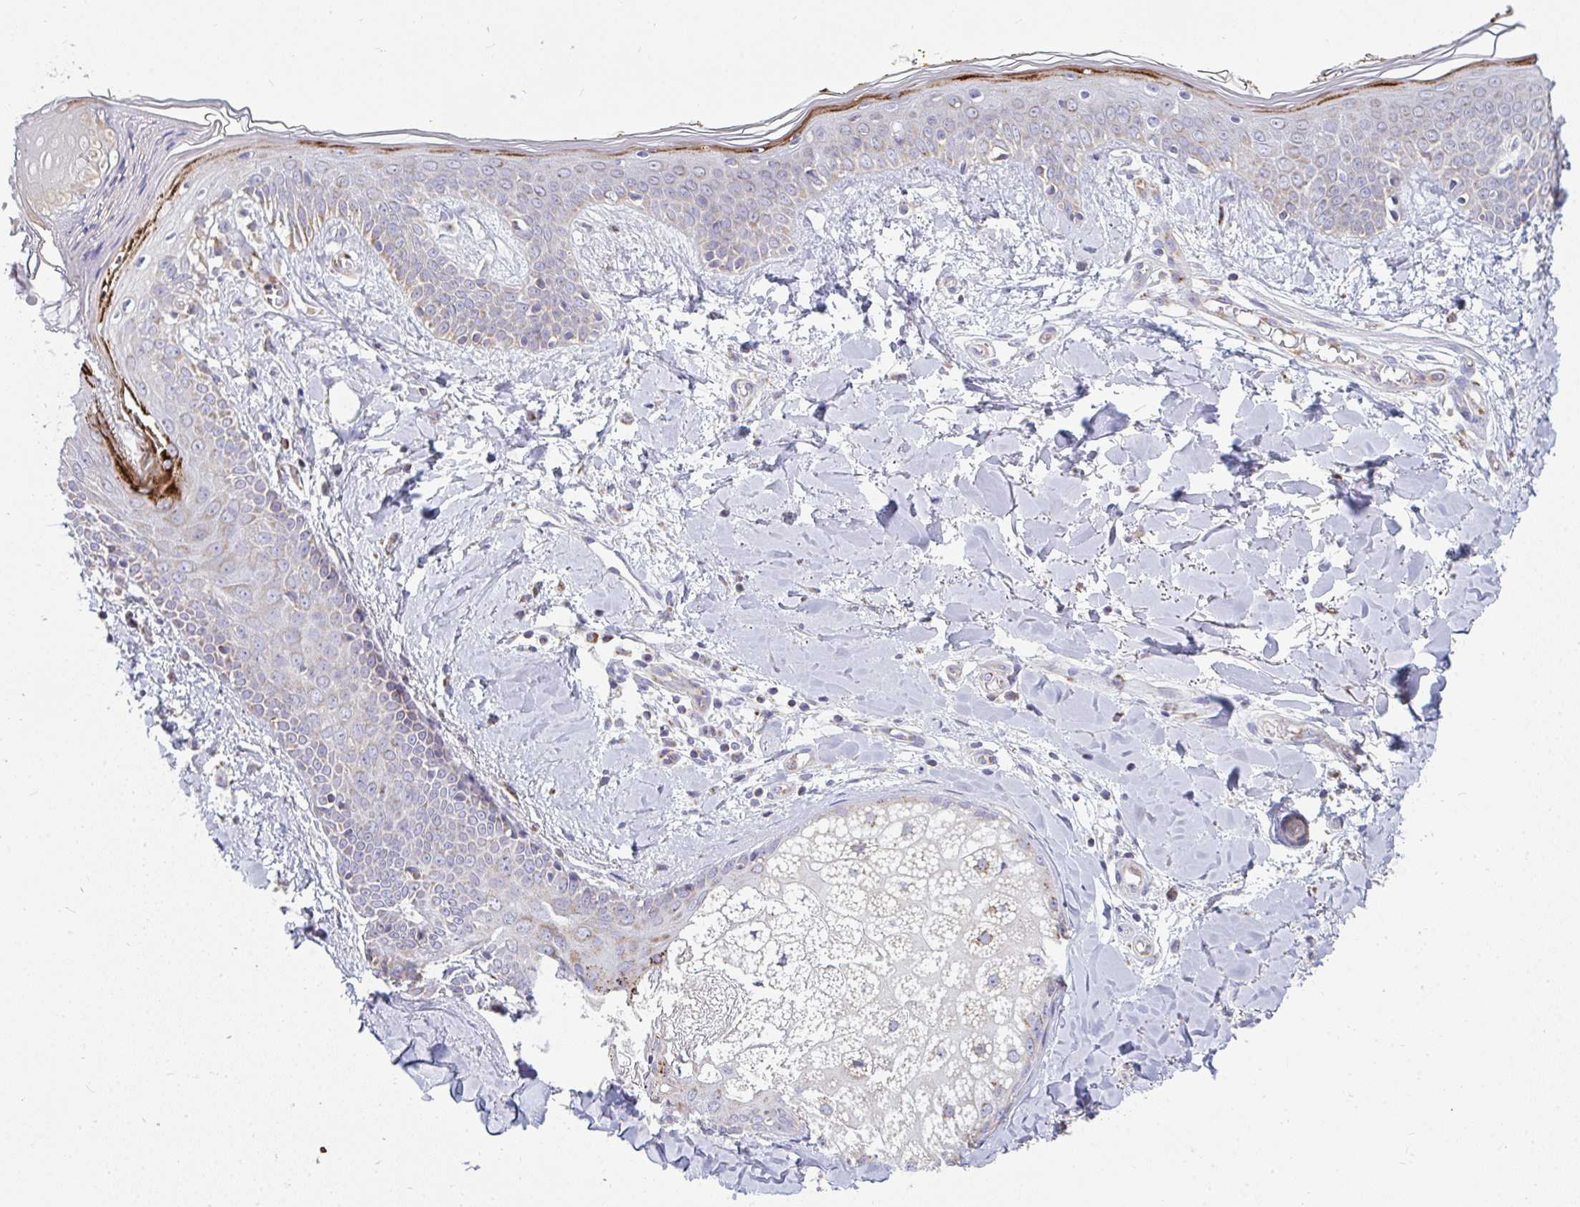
{"staining": {"intensity": "negative", "quantity": "none", "location": "none"}, "tissue": "skin", "cell_type": "Fibroblasts", "image_type": "normal", "snomed": [{"axis": "morphology", "description": "Normal tissue, NOS"}, {"axis": "topography", "description": "Skin"}], "caption": "The IHC image has no significant staining in fibroblasts of skin.", "gene": "FAHD1", "patient": {"sex": "female", "age": 34}}